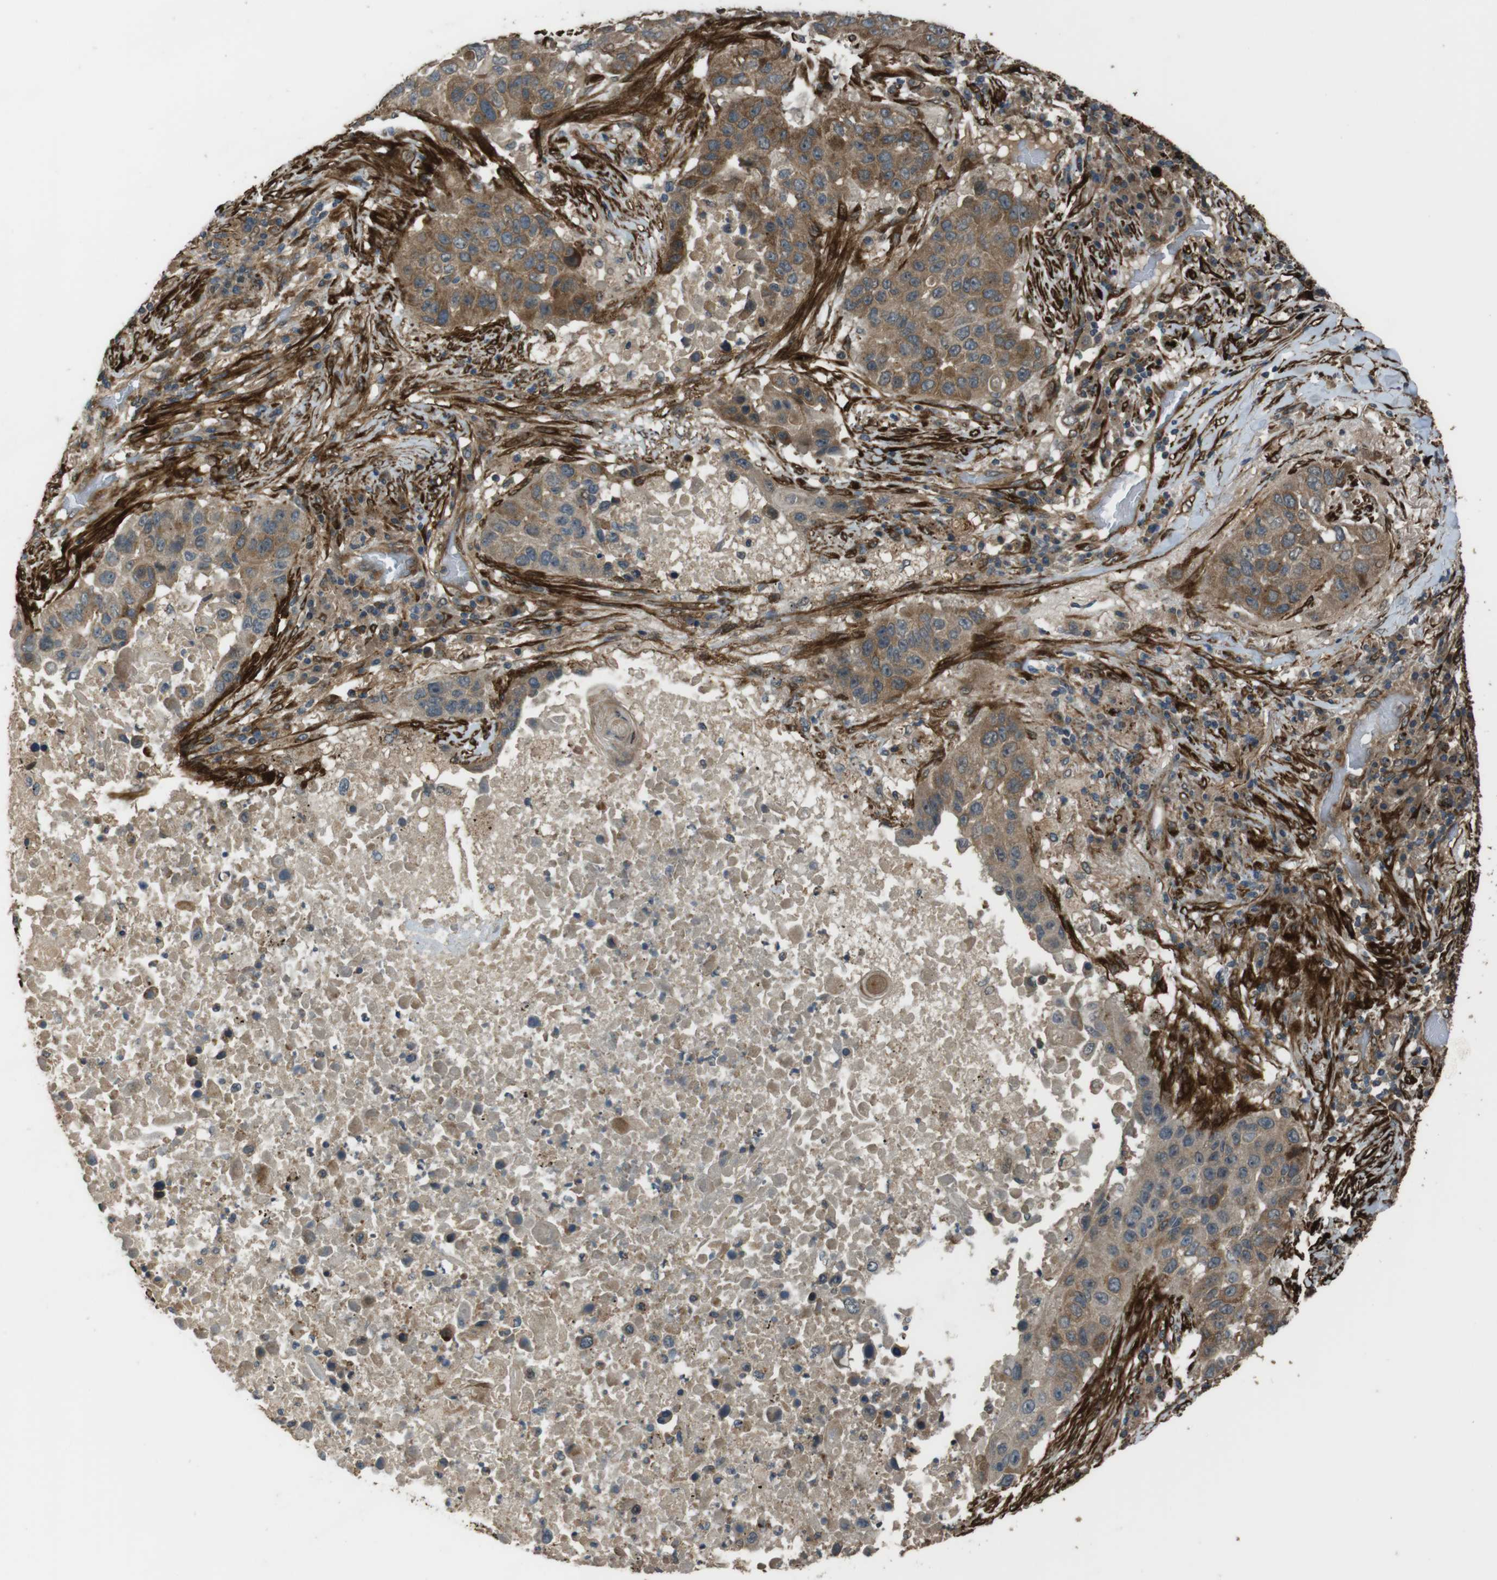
{"staining": {"intensity": "moderate", "quantity": ">75%", "location": "cytoplasmic/membranous"}, "tissue": "lung cancer", "cell_type": "Tumor cells", "image_type": "cancer", "snomed": [{"axis": "morphology", "description": "Squamous cell carcinoma, NOS"}, {"axis": "topography", "description": "Lung"}], "caption": "Protein expression analysis of human lung cancer reveals moderate cytoplasmic/membranous positivity in about >75% of tumor cells.", "gene": "MSRB3", "patient": {"sex": "male", "age": 57}}